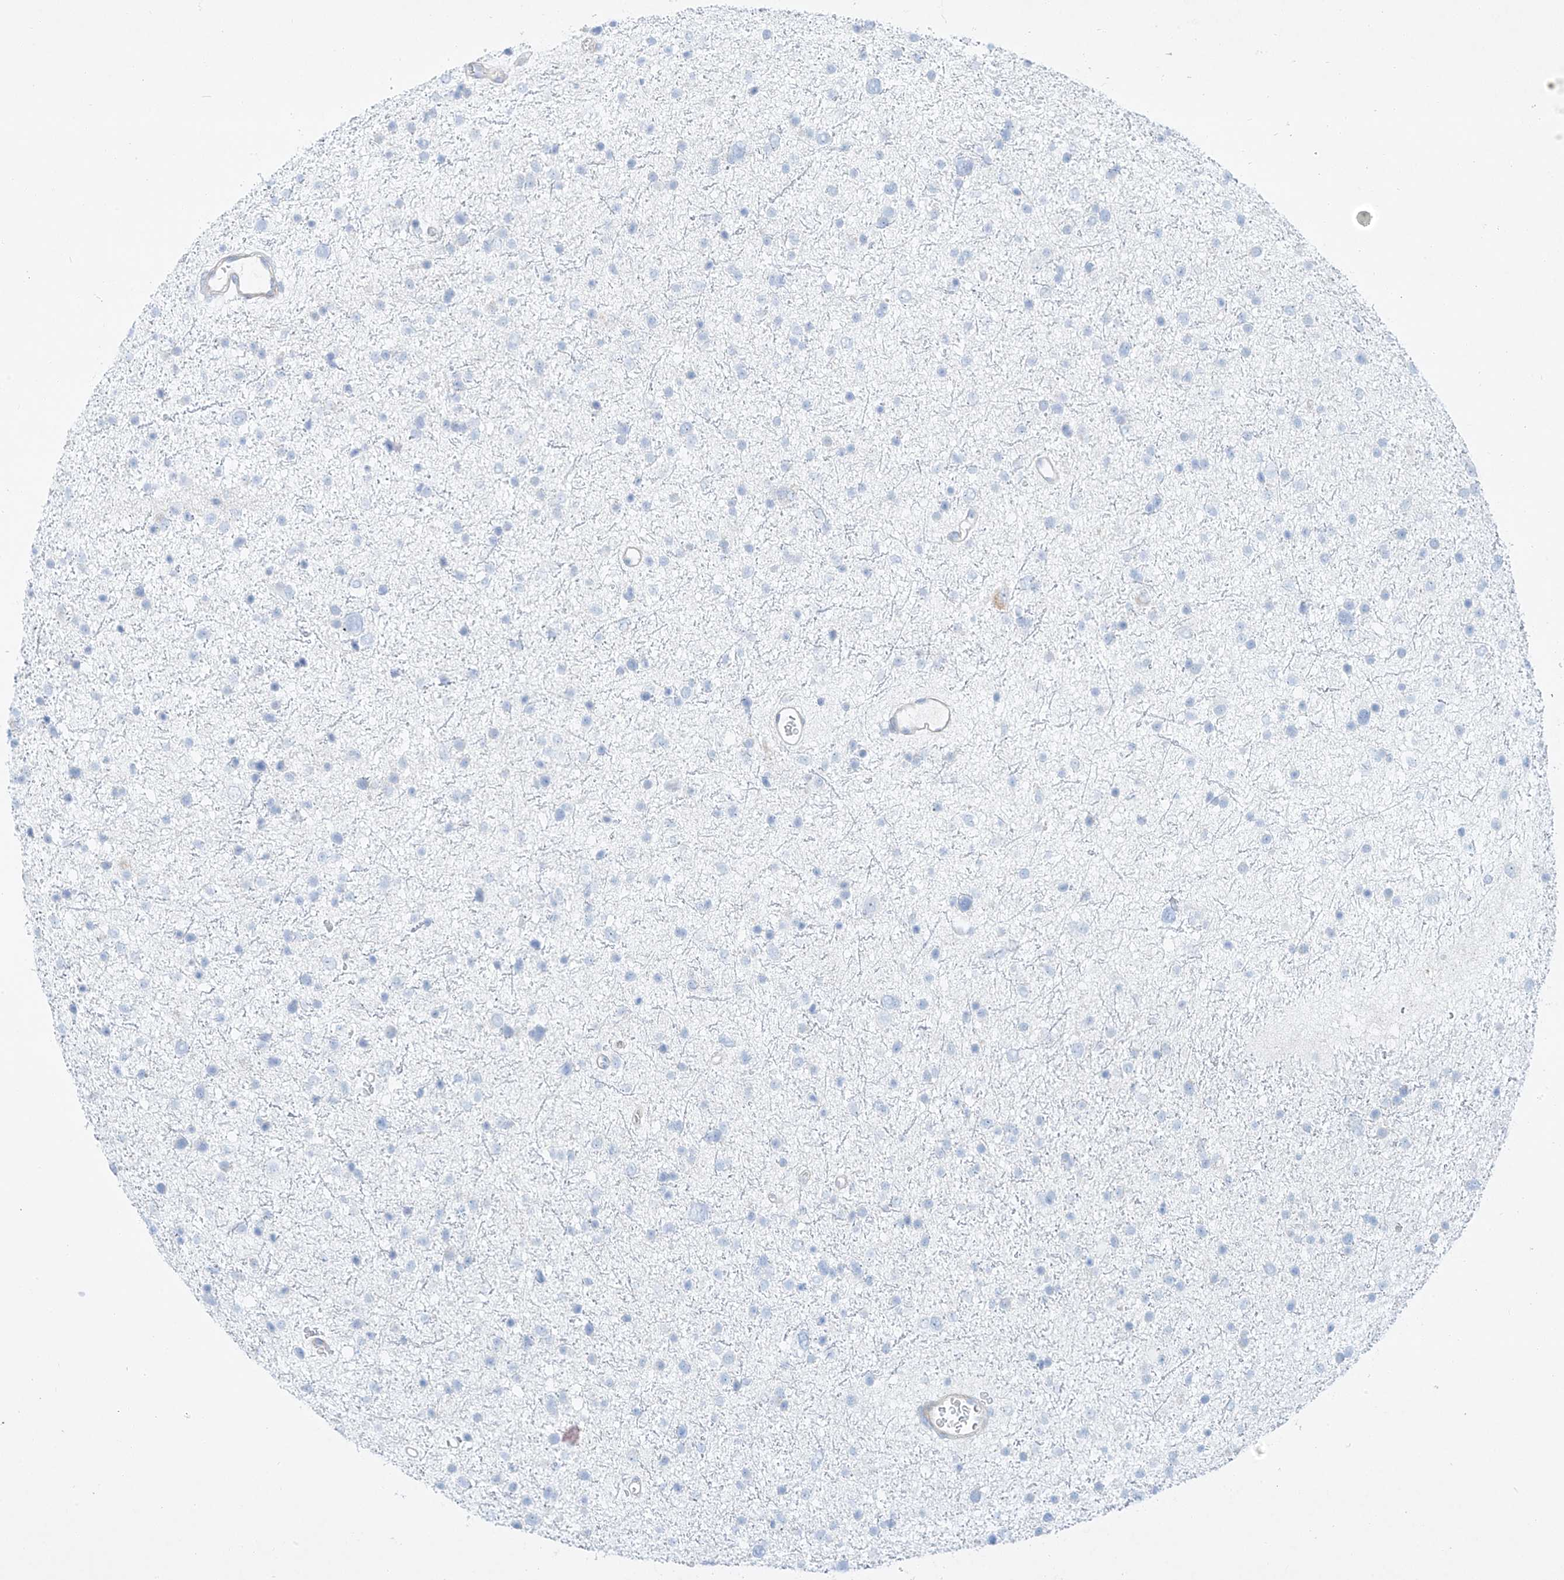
{"staining": {"intensity": "negative", "quantity": "none", "location": "none"}, "tissue": "glioma", "cell_type": "Tumor cells", "image_type": "cancer", "snomed": [{"axis": "morphology", "description": "Glioma, malignant, Low grade"}, {"axis": "topography", "description": "Brain"}], "caption": "This is an IHC image of malignant low-grade glioma. There is no positivity in tumor cells.", "gene": "AJM1", "patient": {"sex": "female", "age": 37}}